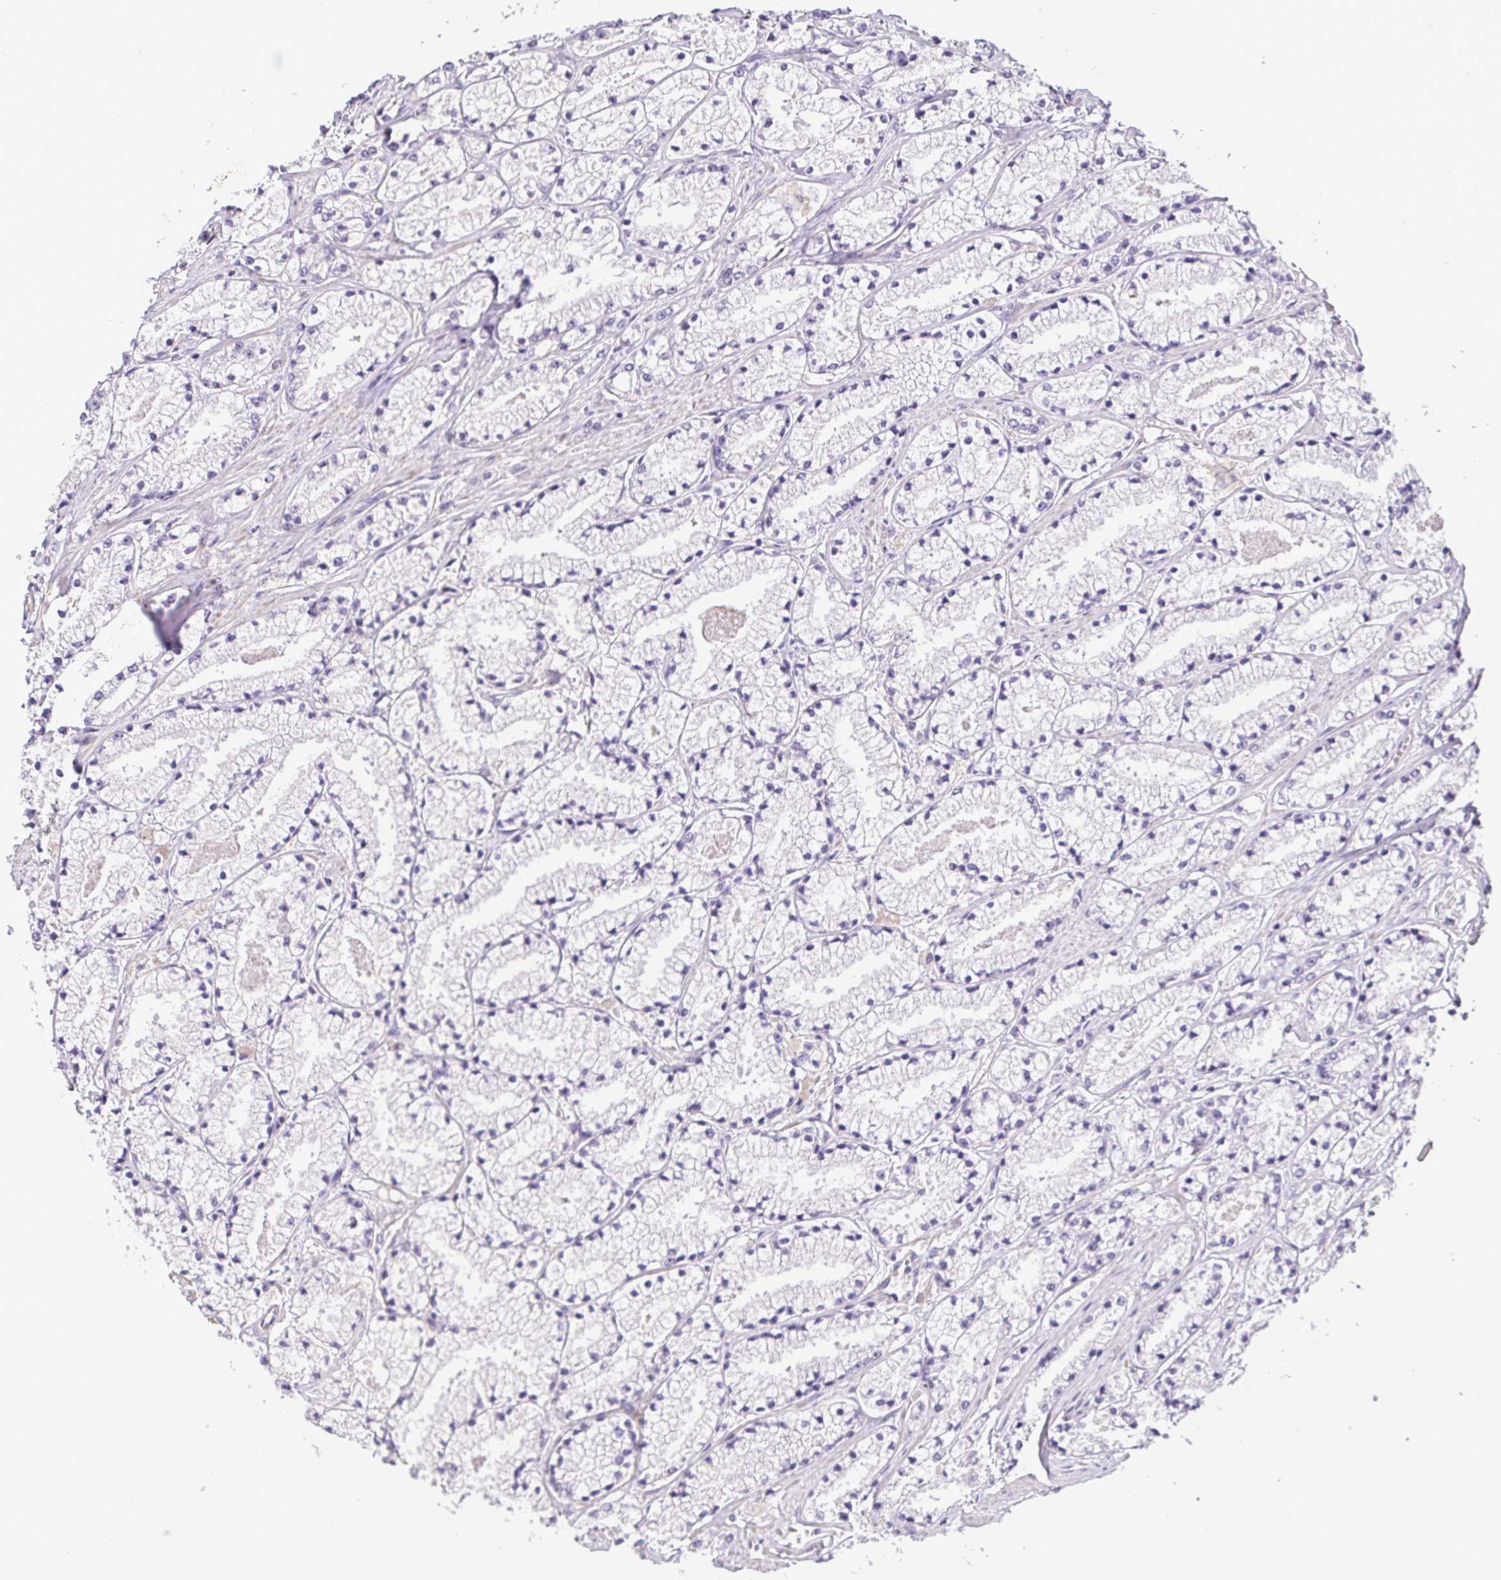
{"staining": {"intensity": "negative", "quantity": "none", "location": "none"}, "tissue": "prostate cancer", "cell_type": "Tumor cells", "image_type": "cancer", "snomed": [{"axis": "morphology", "description": "Adenocarcinoma, High grade"}, {"axis": "topography", "description": "Prostate"}], "caption": "Micrograph shows no significant protein expression in tumor cells of prostate cancer.", "gene": "MYL10", "patient": {"sex": "male", "age": 63}}